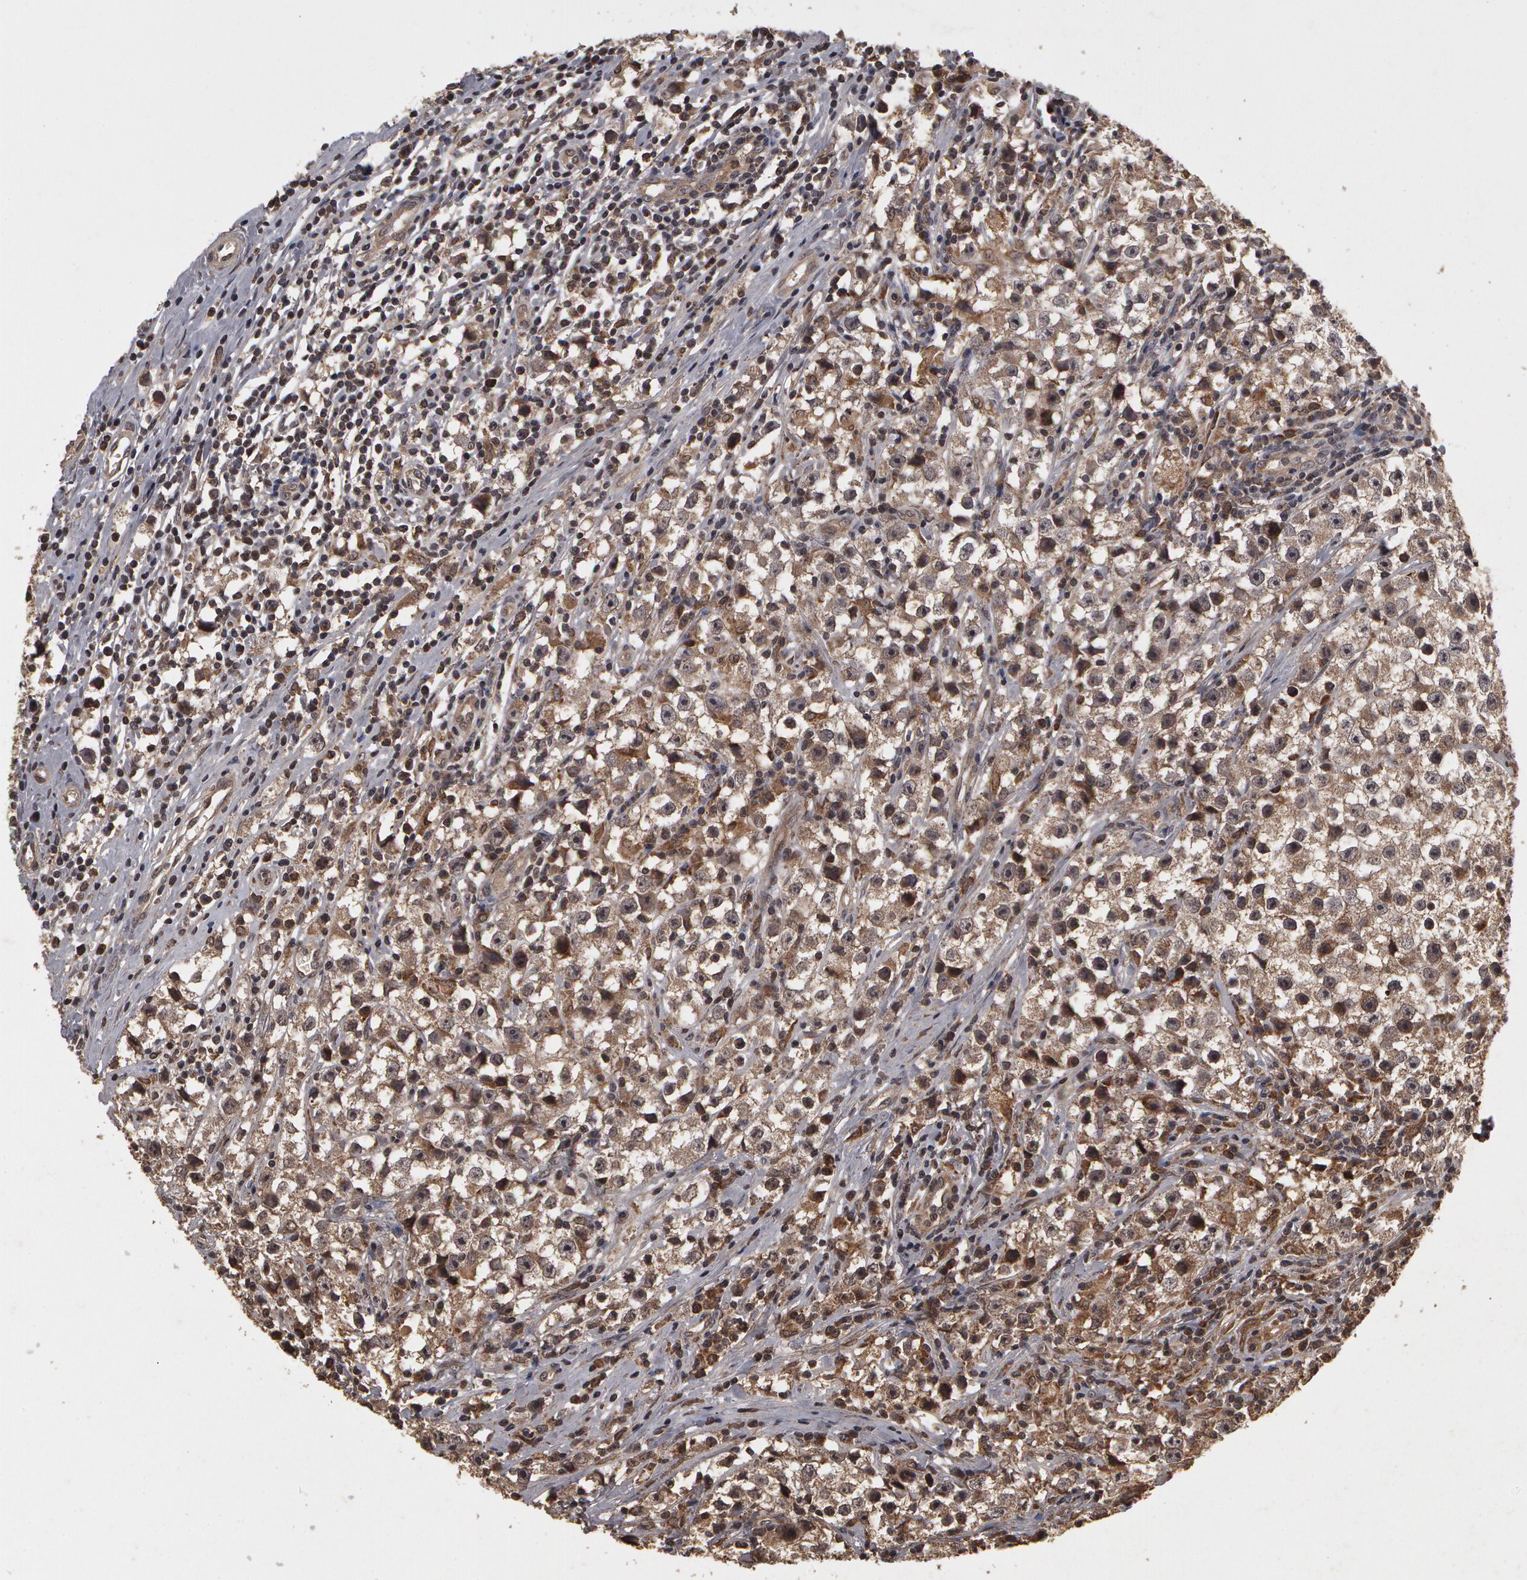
{"staining": {"intensity": "weak", "quantity": "<25%", "location": "cytoplasmic/membranous"}, "tissue": "testis cancer", "cell_type": "Tumor cells", "image_type": "cancer", "snomed": [{"axis": "morphology", "description": "Seminoma, NOS"}, {"axis": "topography", "description": "Testis"}], "caption": "A high-resolution photomicrograph shows immunohistochemistry (IHC) staining of testis cancer (seminoma), which reveals no significant staining in tumor cells.", "gene": "CALR", "patient": {"sex": "male", "age": 35}}